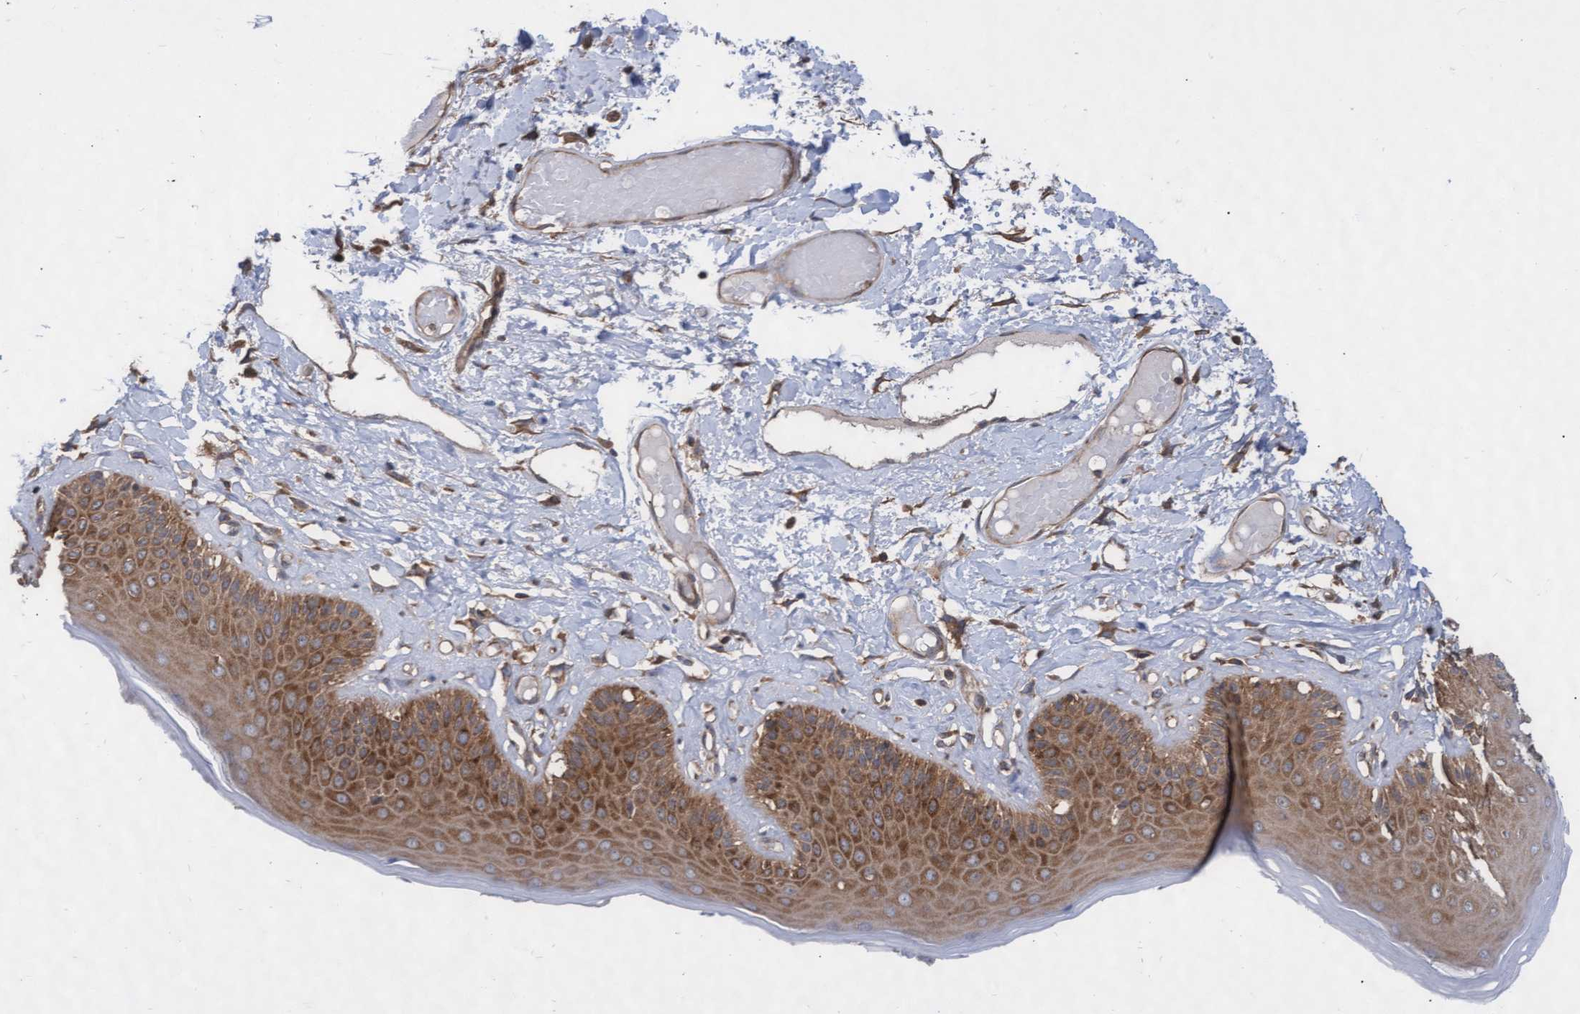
{"staining": {"intensity": "strong", "quantity": ">75%", "location": "cytoplasmic/membranous"}, "tissue": "skin", "cell_type": "Epidermal cells", "image_type": "normal", "snomed": [{"axis": "morphology", "description": "Normal tissue, NOS"}, {"axis": "topography", "description": "Vulva"}], "caption": "Skin was stained to show a protein in brown. There is high levels of strong cytoplasmic/membranous positivity in approximately >75% of epidermal cells. The protein of interest is shown in brown color, while the nuclei are stained blue.", "gene": "ABCF2", "patient": {"sex": "female", "age": 73}}